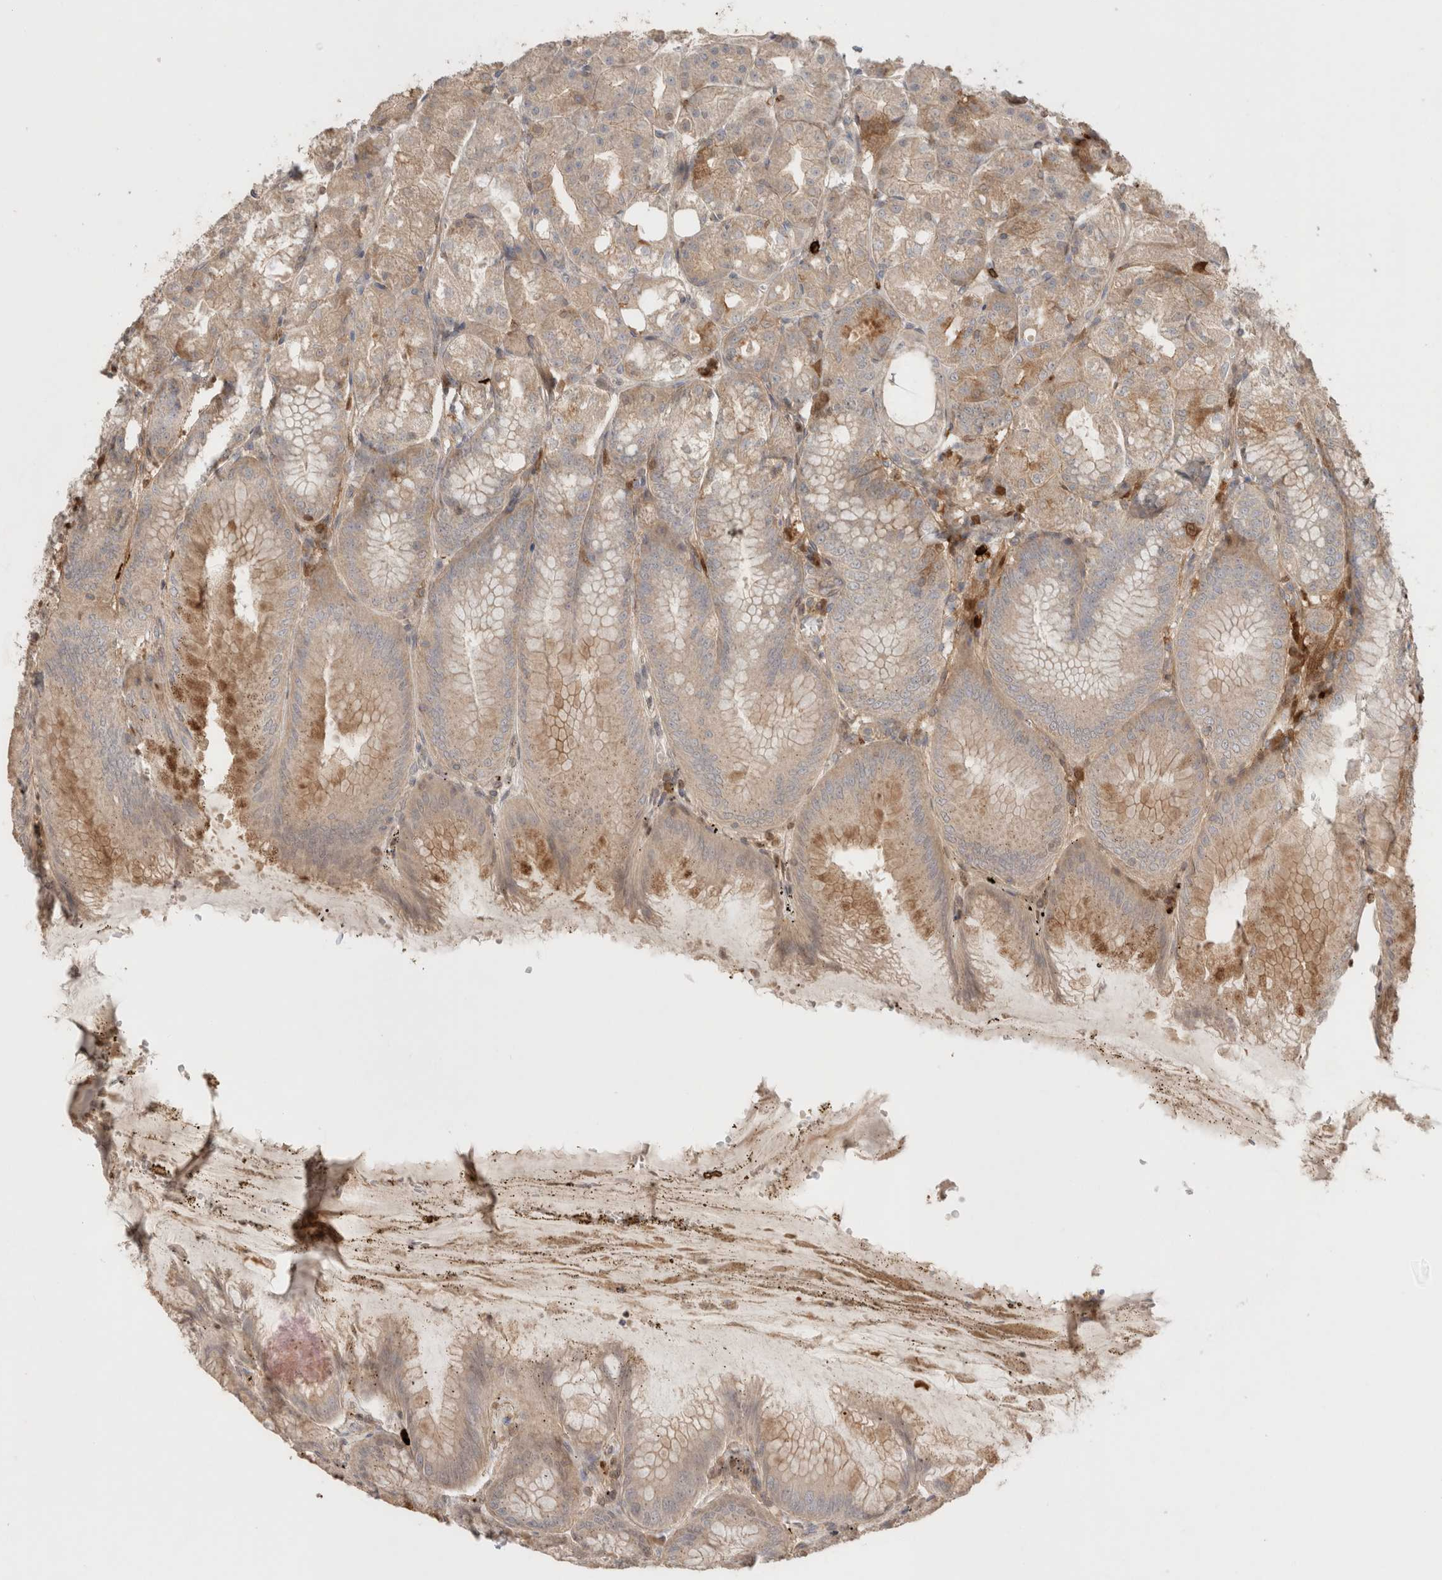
{"staining": {"intensity": "moderate", "quantity": "25%-75%", "location": "cytoplasmic/membranous"}, "tissue": "stomach", "cell_type": "Glandular cells", "image_type": "normal", "snomed": [{"axis": "morphology", "description": "Normal tissue, NOS"}, {"axis": "topography", "description": "Stomach, lower"}], "caption": "High-power microscopy captured an immunohistochemistry (IHC) image of unremarkable stomach, revealing moderate cytoplasmic/membranous expression in approximately 25%-75% of glandular cells.", "gene": "HSPG2", "patient": {"sex": "male", "age": 71}}